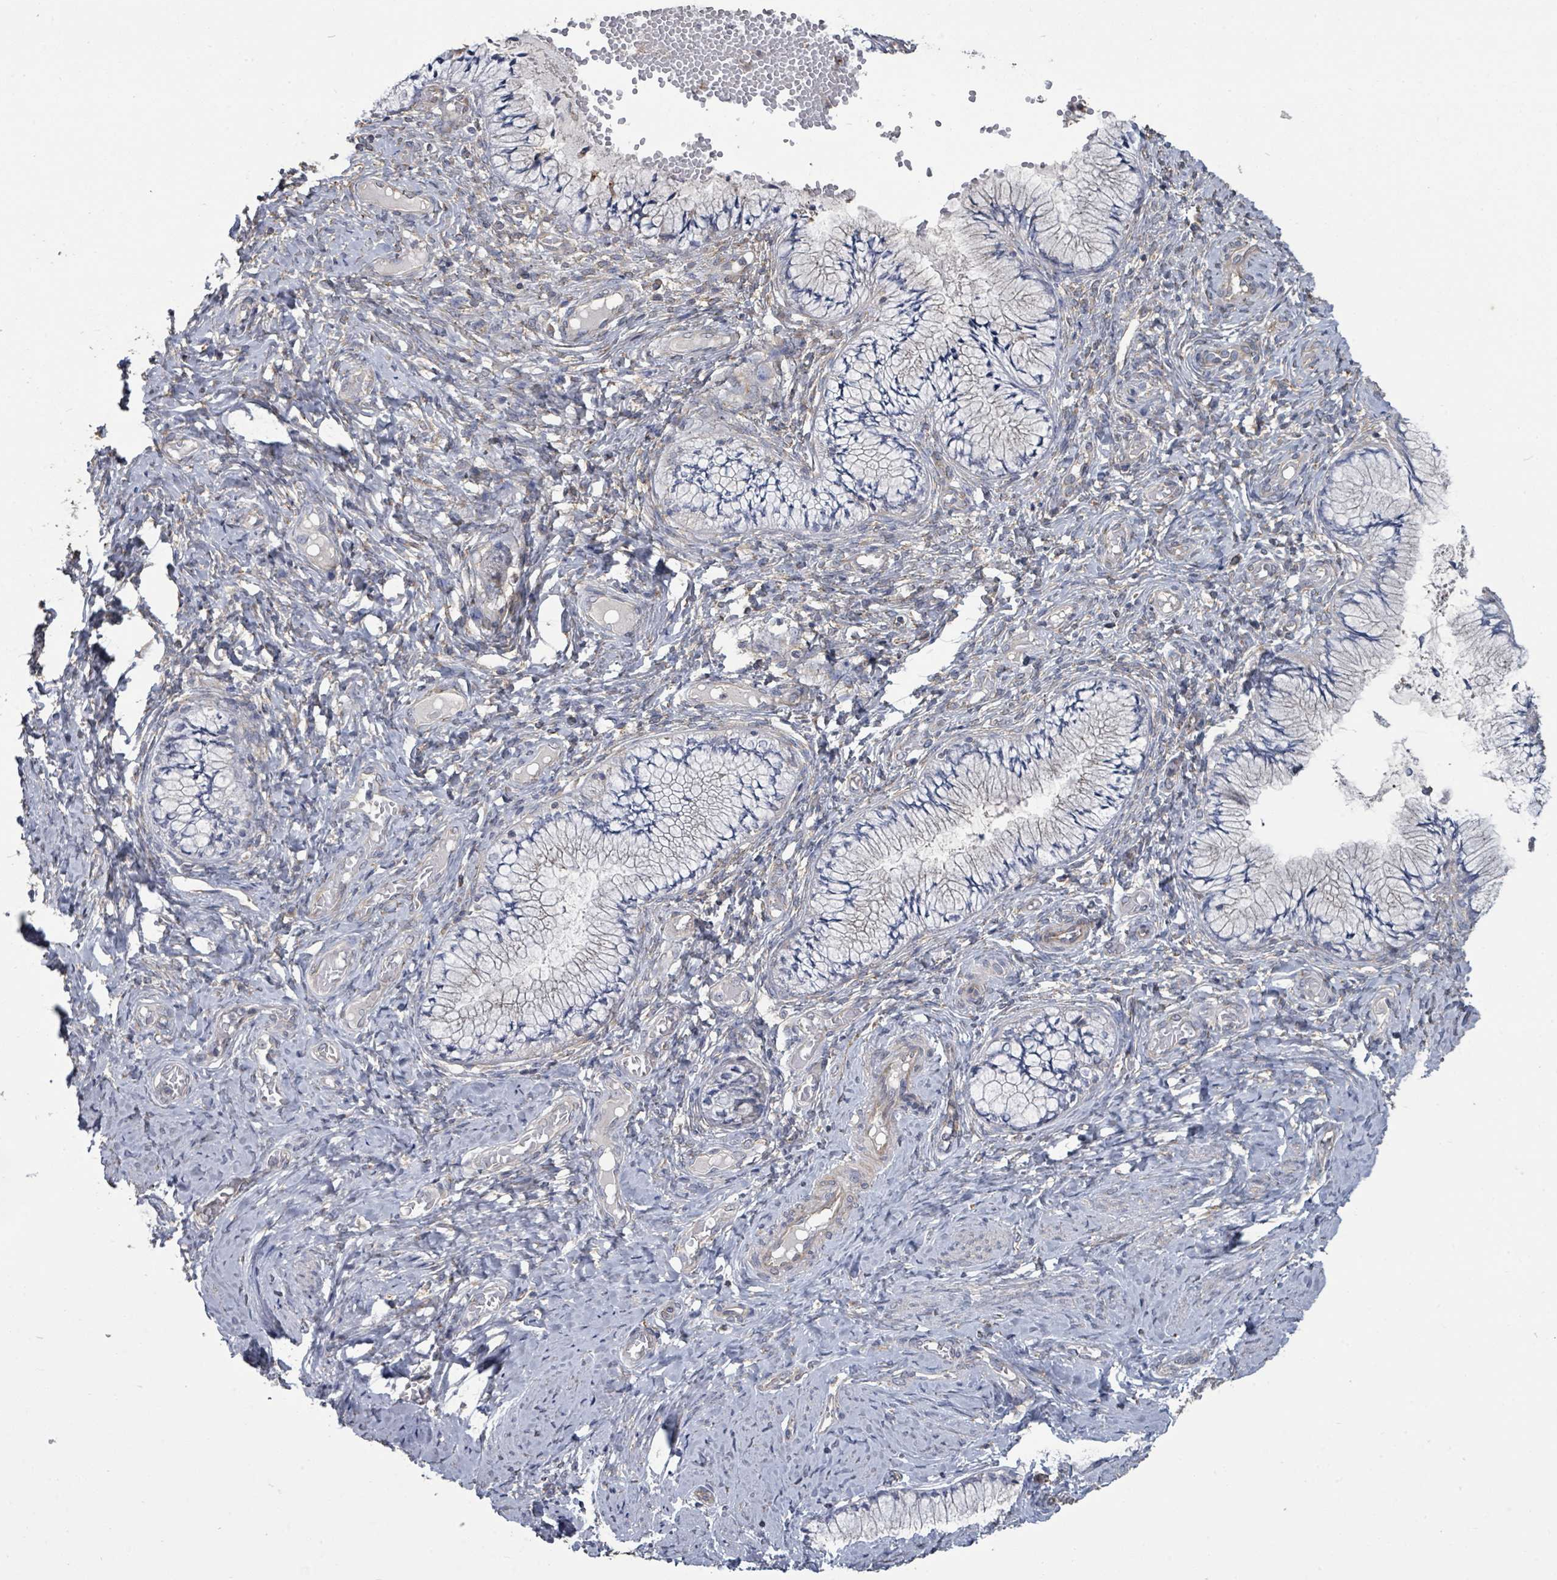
{"staining": {"intensity": "weak", "quantity": "25%-75%", "location": "cytoplasmic/membranous"}, "tissue": "cervix", "cell_type": "Glandular cells", "image_type": "normal", "snomed": [{"axis": "morphology", "description": "Normal tissue, NOS"}, {"axis": "topography", "description": "Cervix"}], "caption": "Immunohistochemistry of unremarkable human cervix displays low levels of weak cytoplasmic/membranous staining in about 25%-75% of glandular cells. (DAB IHC, brown staining for protein, blue staining for nuclei).", "gene": "SLC9A7", "patient": {"sex": "female", "age": 42}}